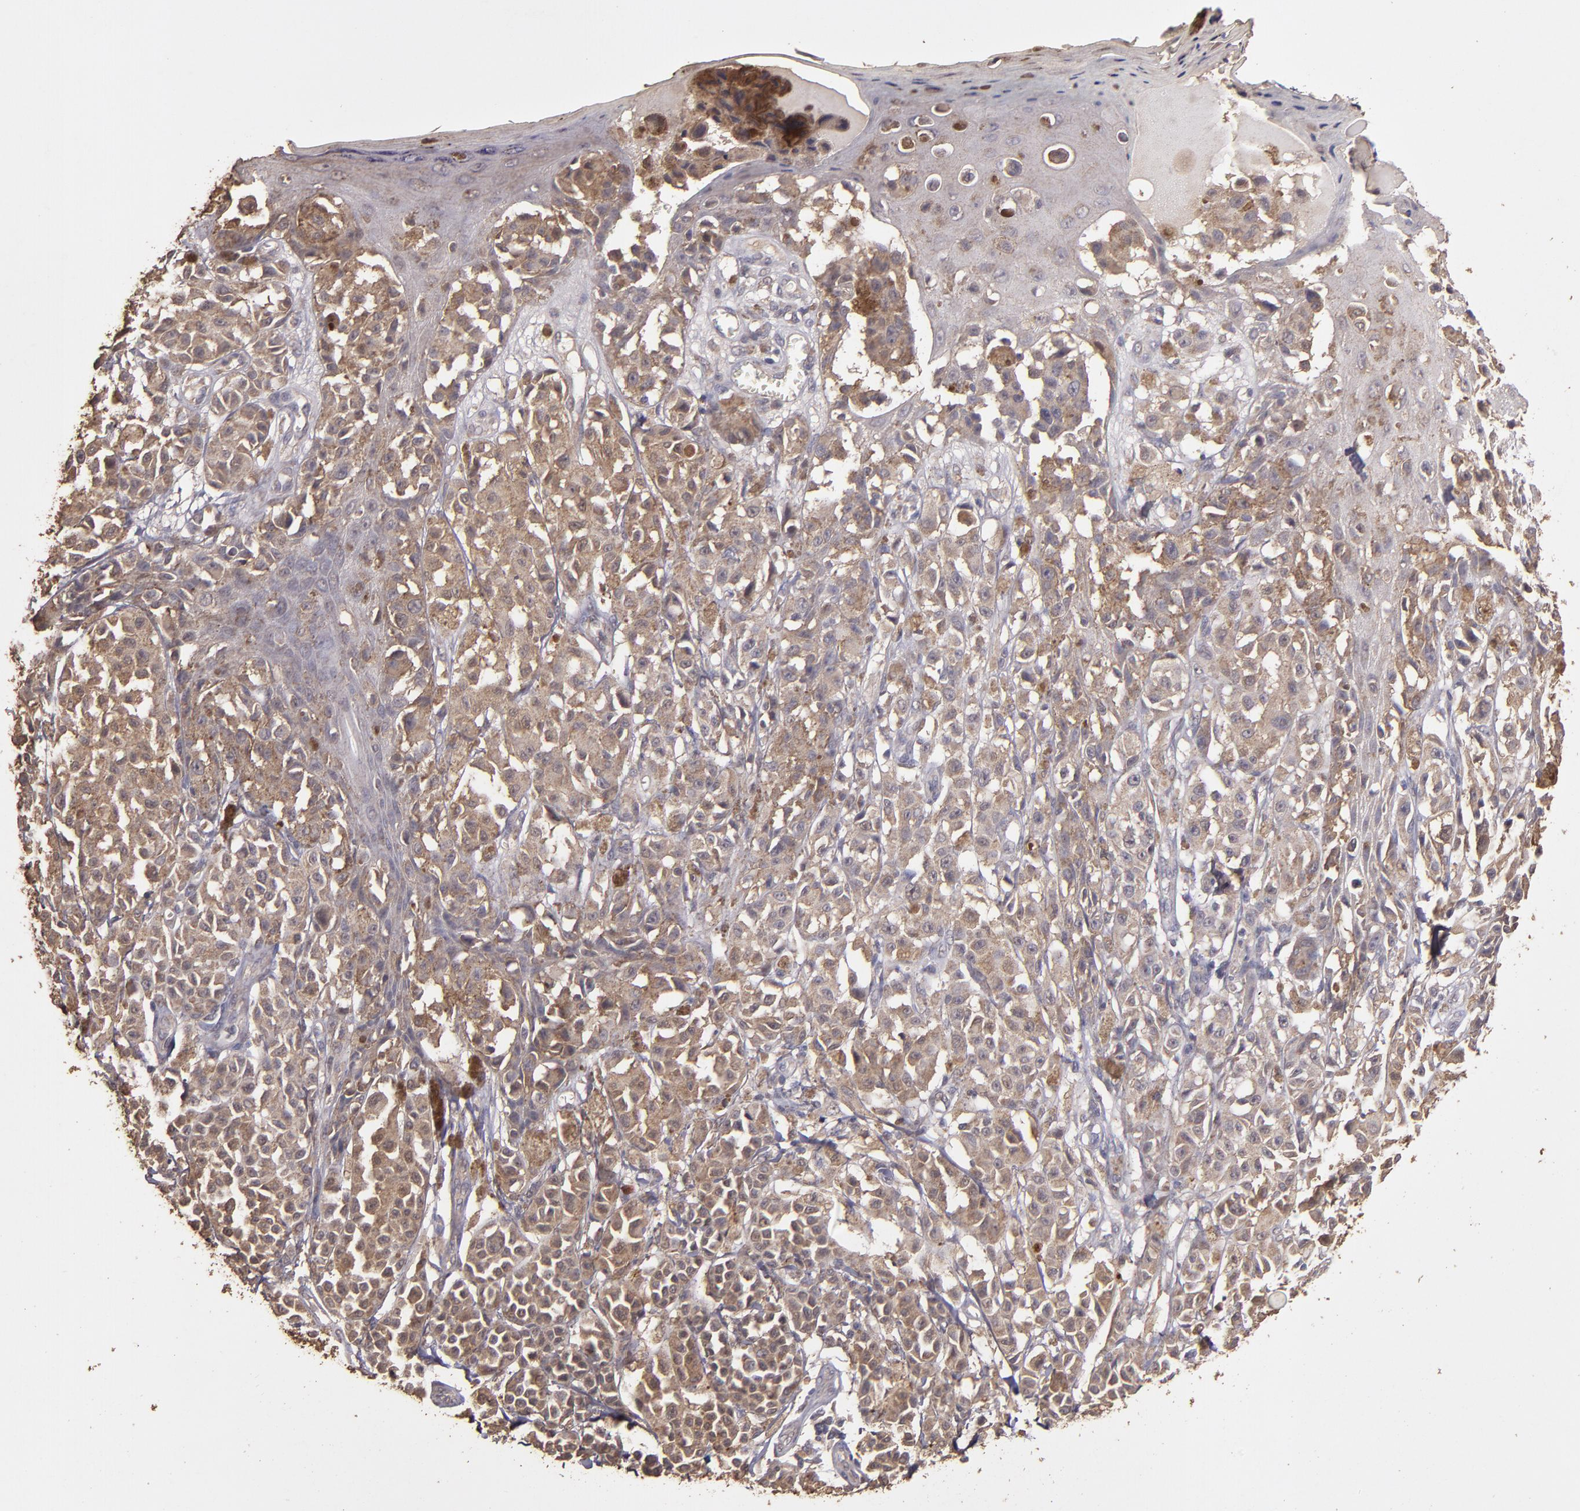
{"staining": {"intensity": "moderate", "quantity": ">75%", "location": "cytoplasmic/membranous"}, "tissue": "melanoma", "cell_type": "Tumor cells", "image_type": "cancer", "snomed": [{"axis": "morphology", "description": "Malignant melanoma, NOS"}, {"axis": "topography", "description": "Skin"}], "caption": "A brown stain shows moderate cytoplasmic/membranous positivity of a protein in melanoma tumor cells.", "gene": "HECTD1", "patient": {"sex": "female", "age": 38}}